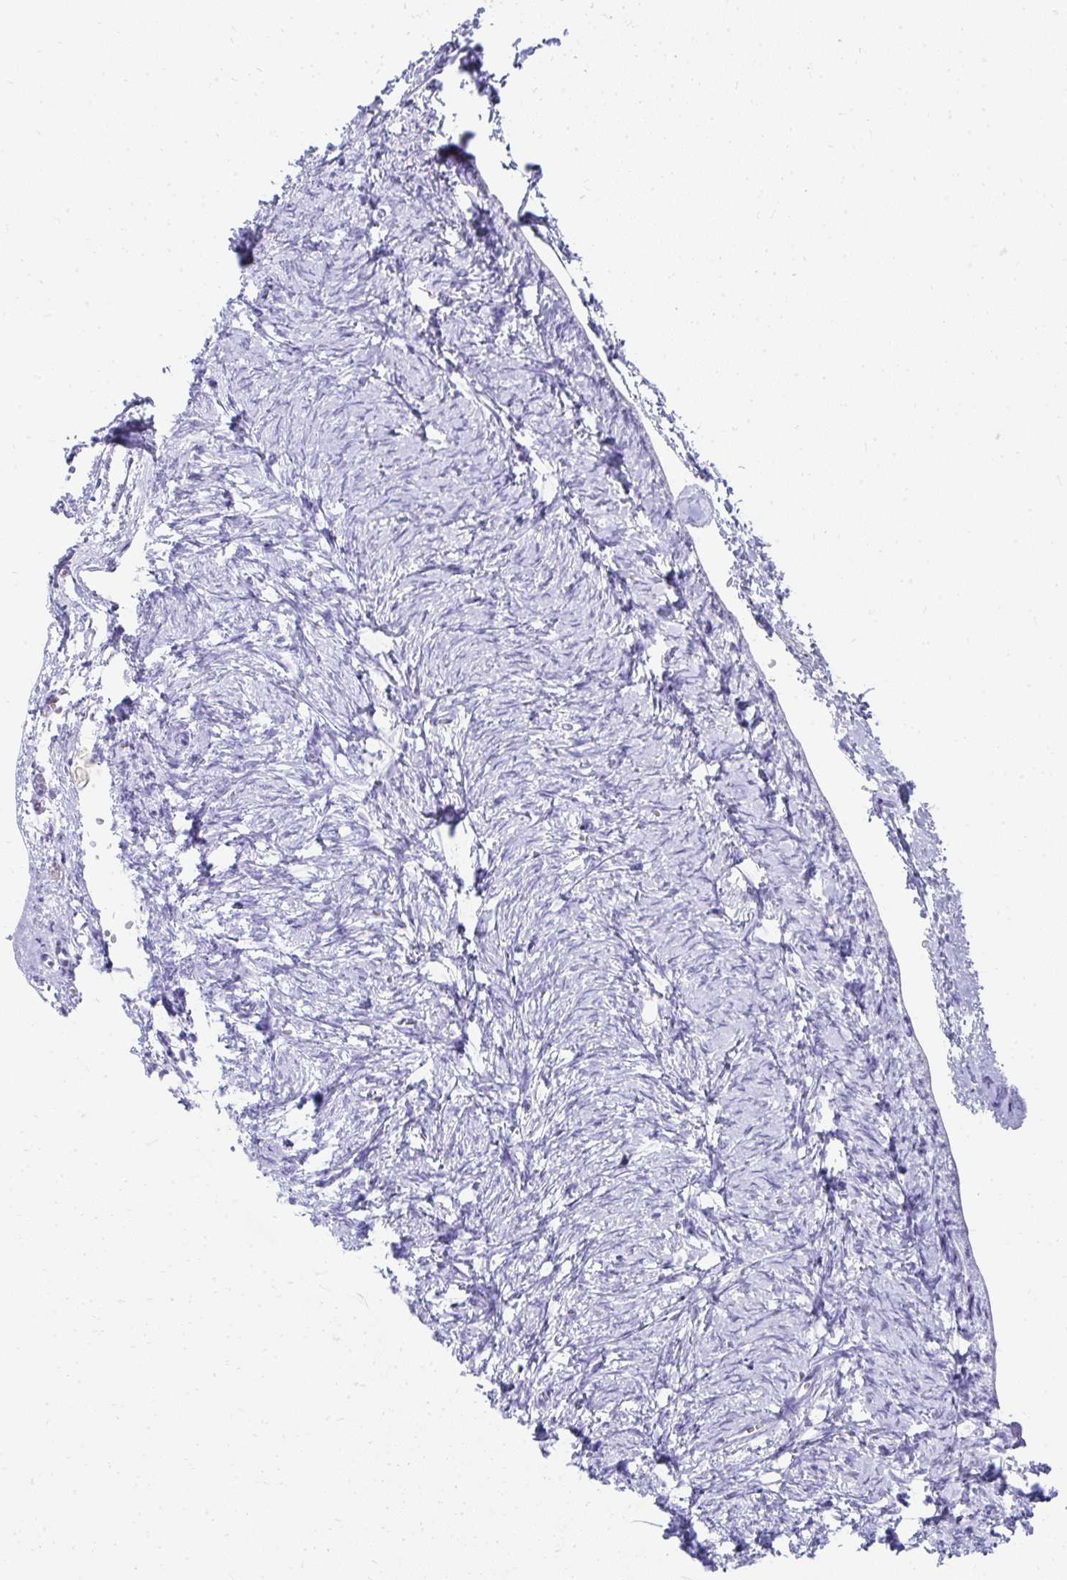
{"staining": {"intensity": "negative", "quantity": "none", "location": "none"}, "tissue": "ovary", "cell_type": "Follicle cells", "image_type": "normal", "snomed": [{"axis": "morphology", "description": "Normal tissue, NOS"}, {"axis": "topography", "description": "Ovary"}], "caption": "IHC photomicrograph of benign human ovary stained for a protein (brown), which reveals no positivity in follicle cells.", "gene": "TNNT1", "patient": {"sex": "female", "age": 41}}